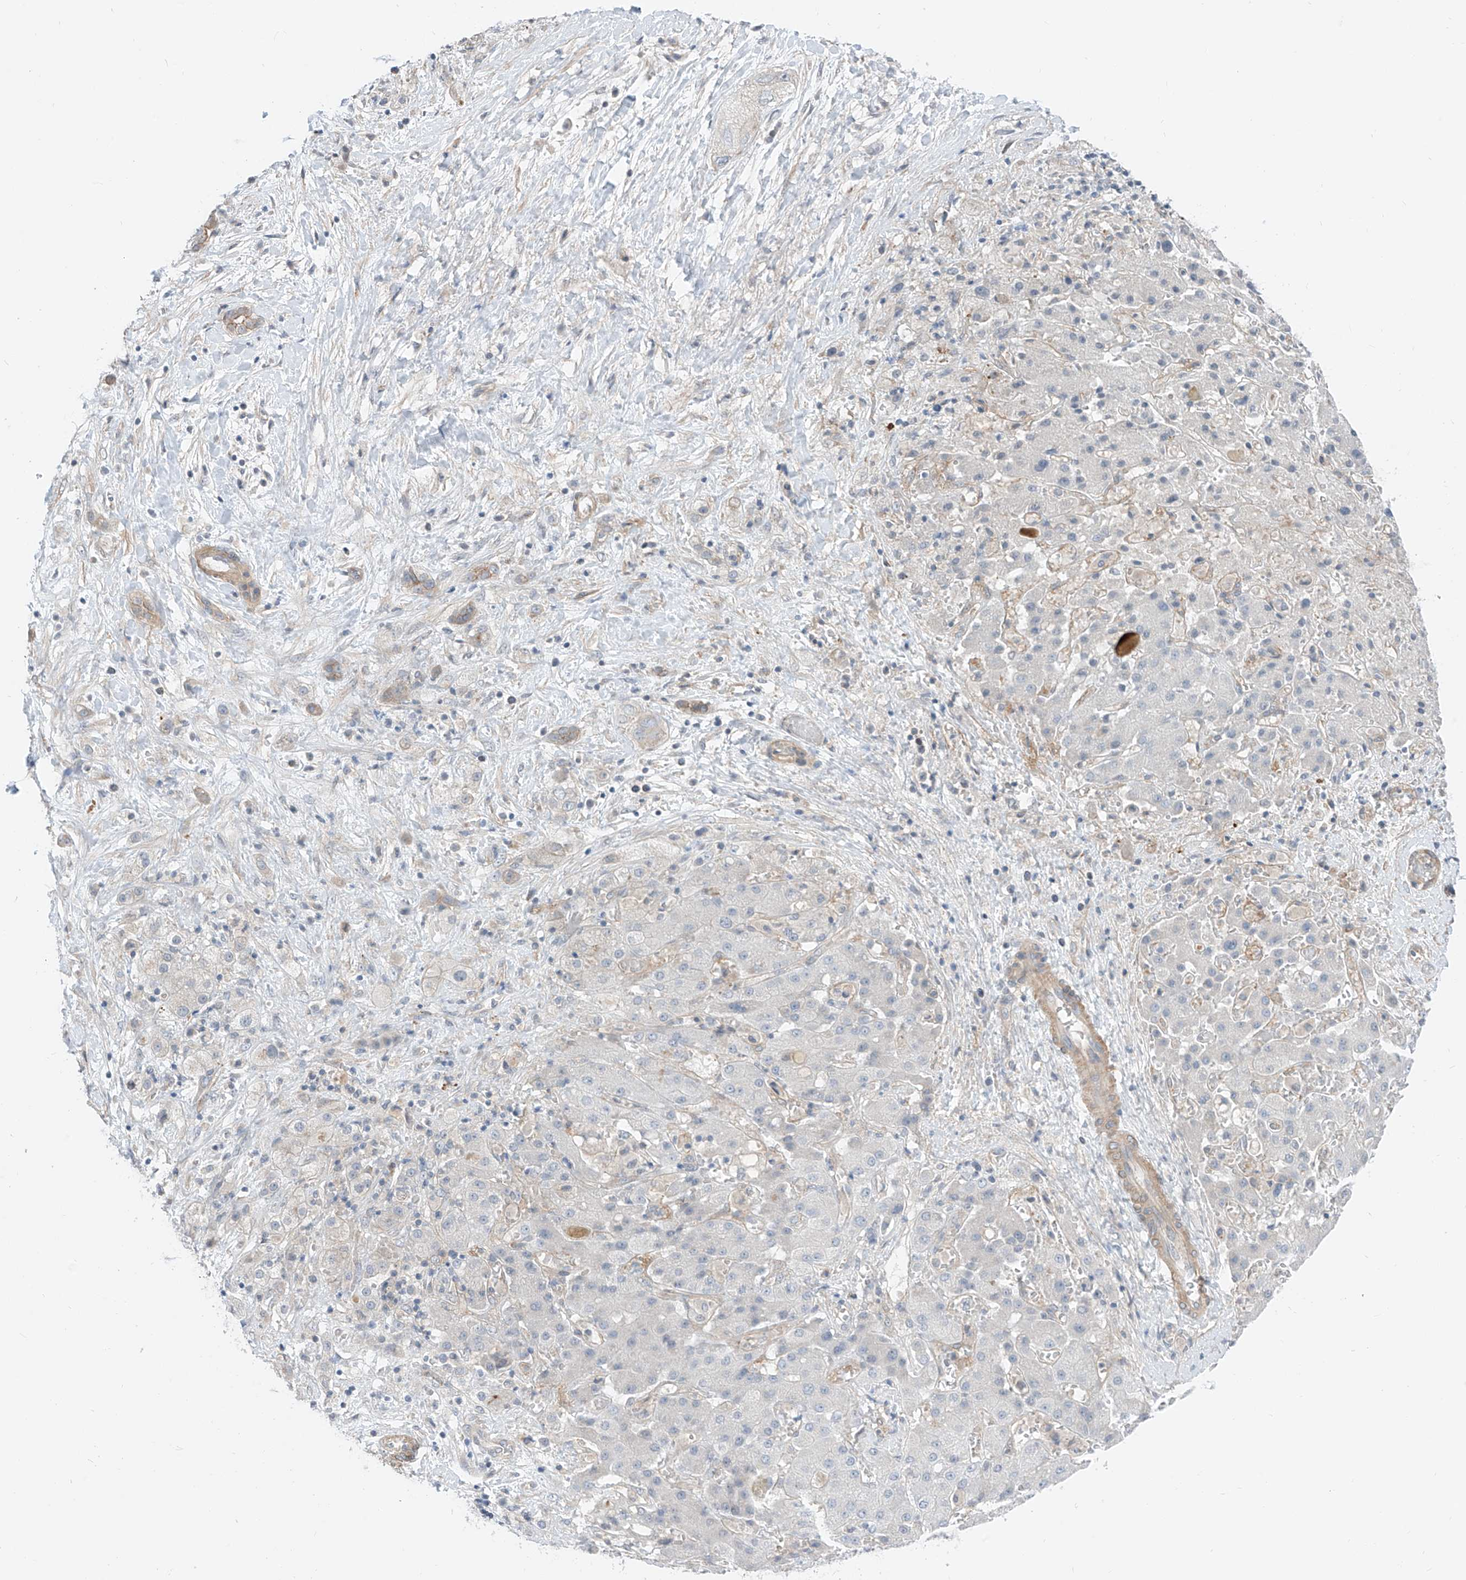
{"staining": {"intensity": "negative", "quantity": "none", "location": "none"}, "tissue": "liver cancer", "cell_type": "Tumor cells", "image_type": "cancer", "snomed": [{"axis": "morphology", "description": "Cholangiocarcinoma"}, {"axis": "topography", "description": "Liver"}], "caption": "This is an immunohistochemistry (IHC) micrograph of liver cancer (cholangiocarcinoma). There is no expression in tumor cells.", "gene": "ABLIM2", "patient": {"sex": "female", "age": 52}}